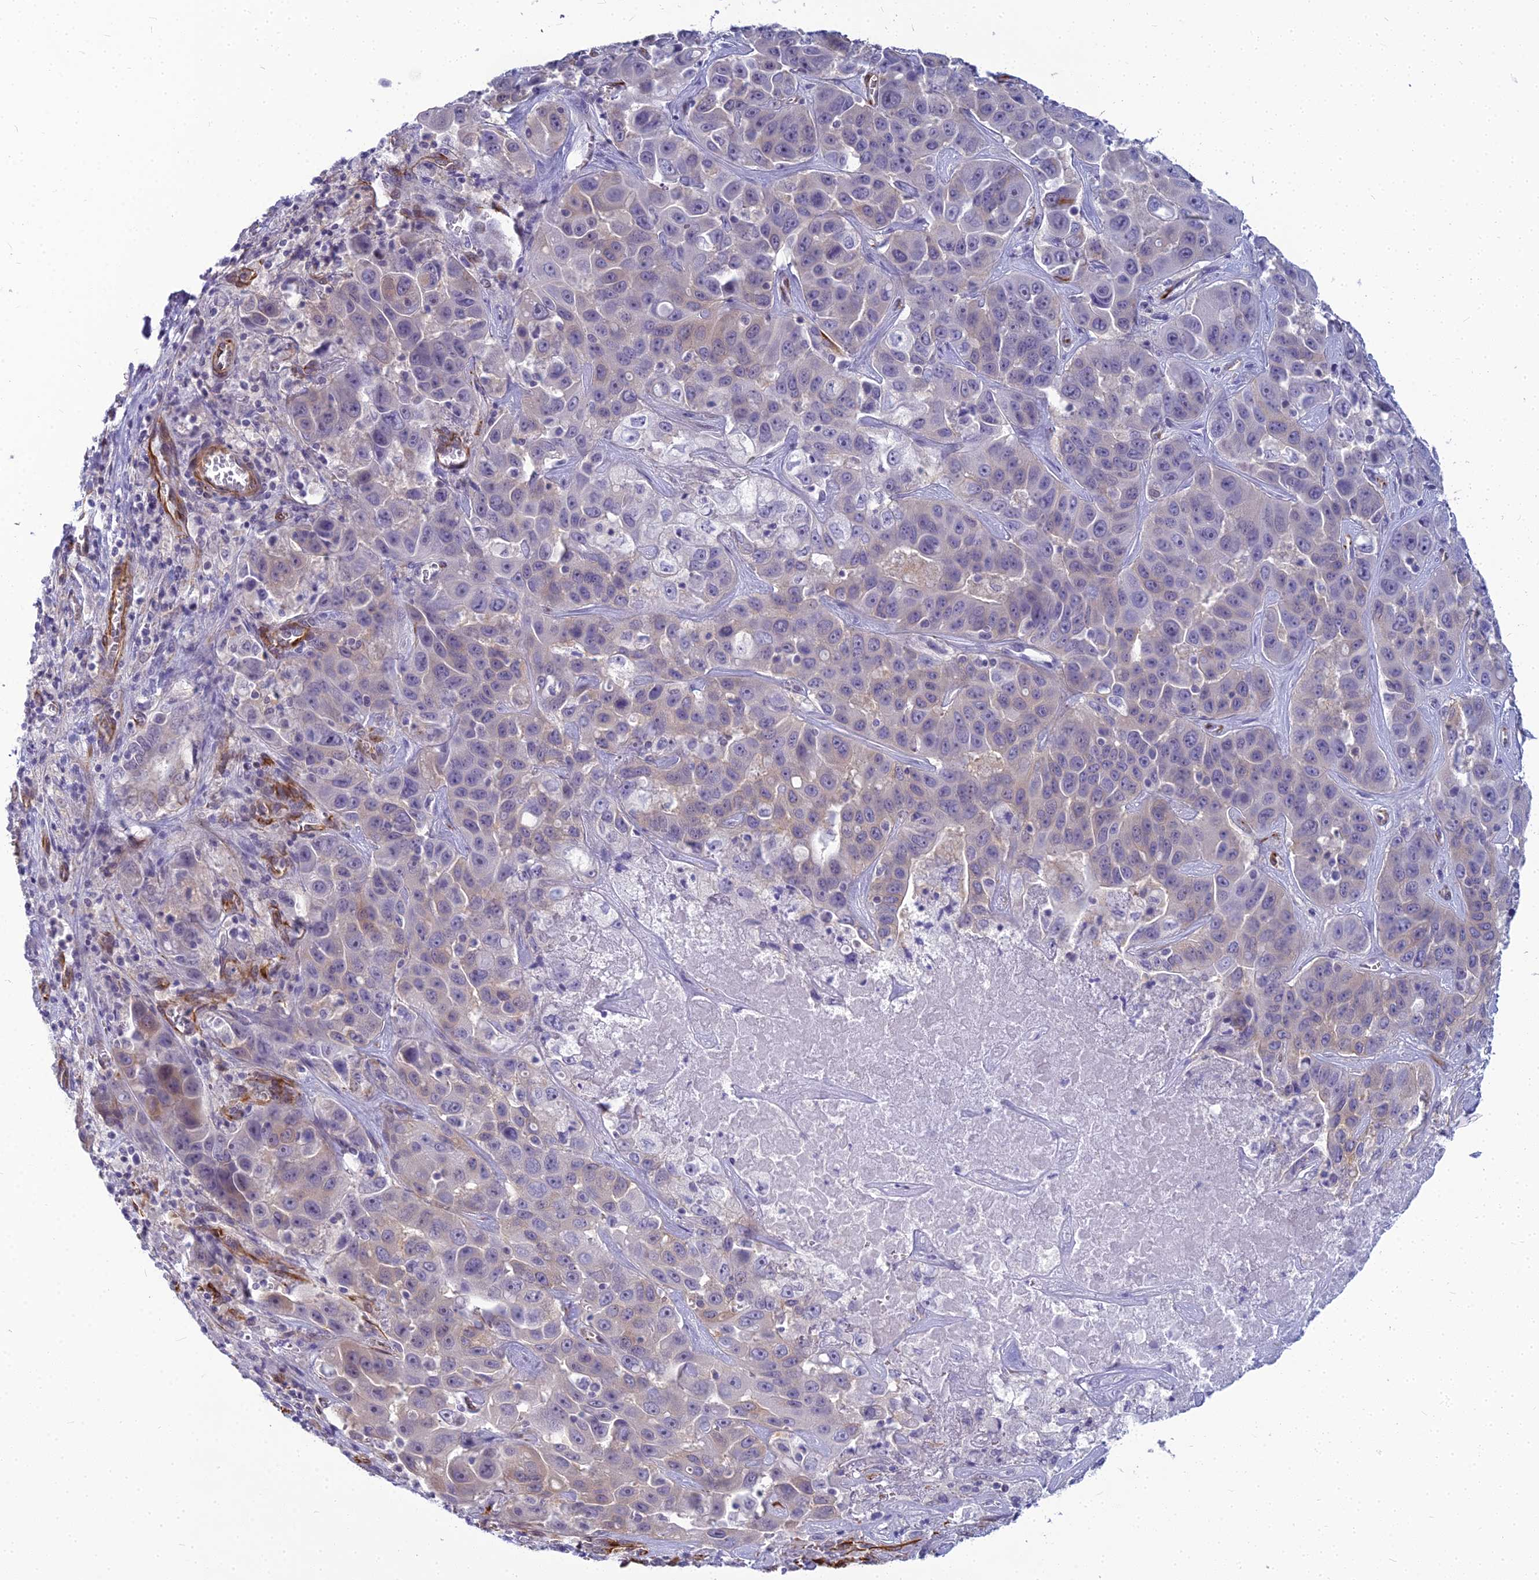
{"staining": {"intensity": "weak", "quantity": "<25%", "location": "cytoplasmic/membranous"}, "tissue": "liver cancer", "cell_type": "Tumor cells", "image_type": "cancer", "snomed": [{"axis": "morphology", "description": "Cholangiocarcinoma"}, {"axis": "topography", "description": "Liver"}], "caption": "Immunohistochemical staining of human liver cholangiocarcinoma demonstrates no significant positivity in tumor cells. (Brightfield microscopy of DAB (3,3'-diaminobenzidine) immunohistochemistry (IHC) at high magnification).", "gene": "RGL3", "patient": {"sex": "female", "age": 52}}